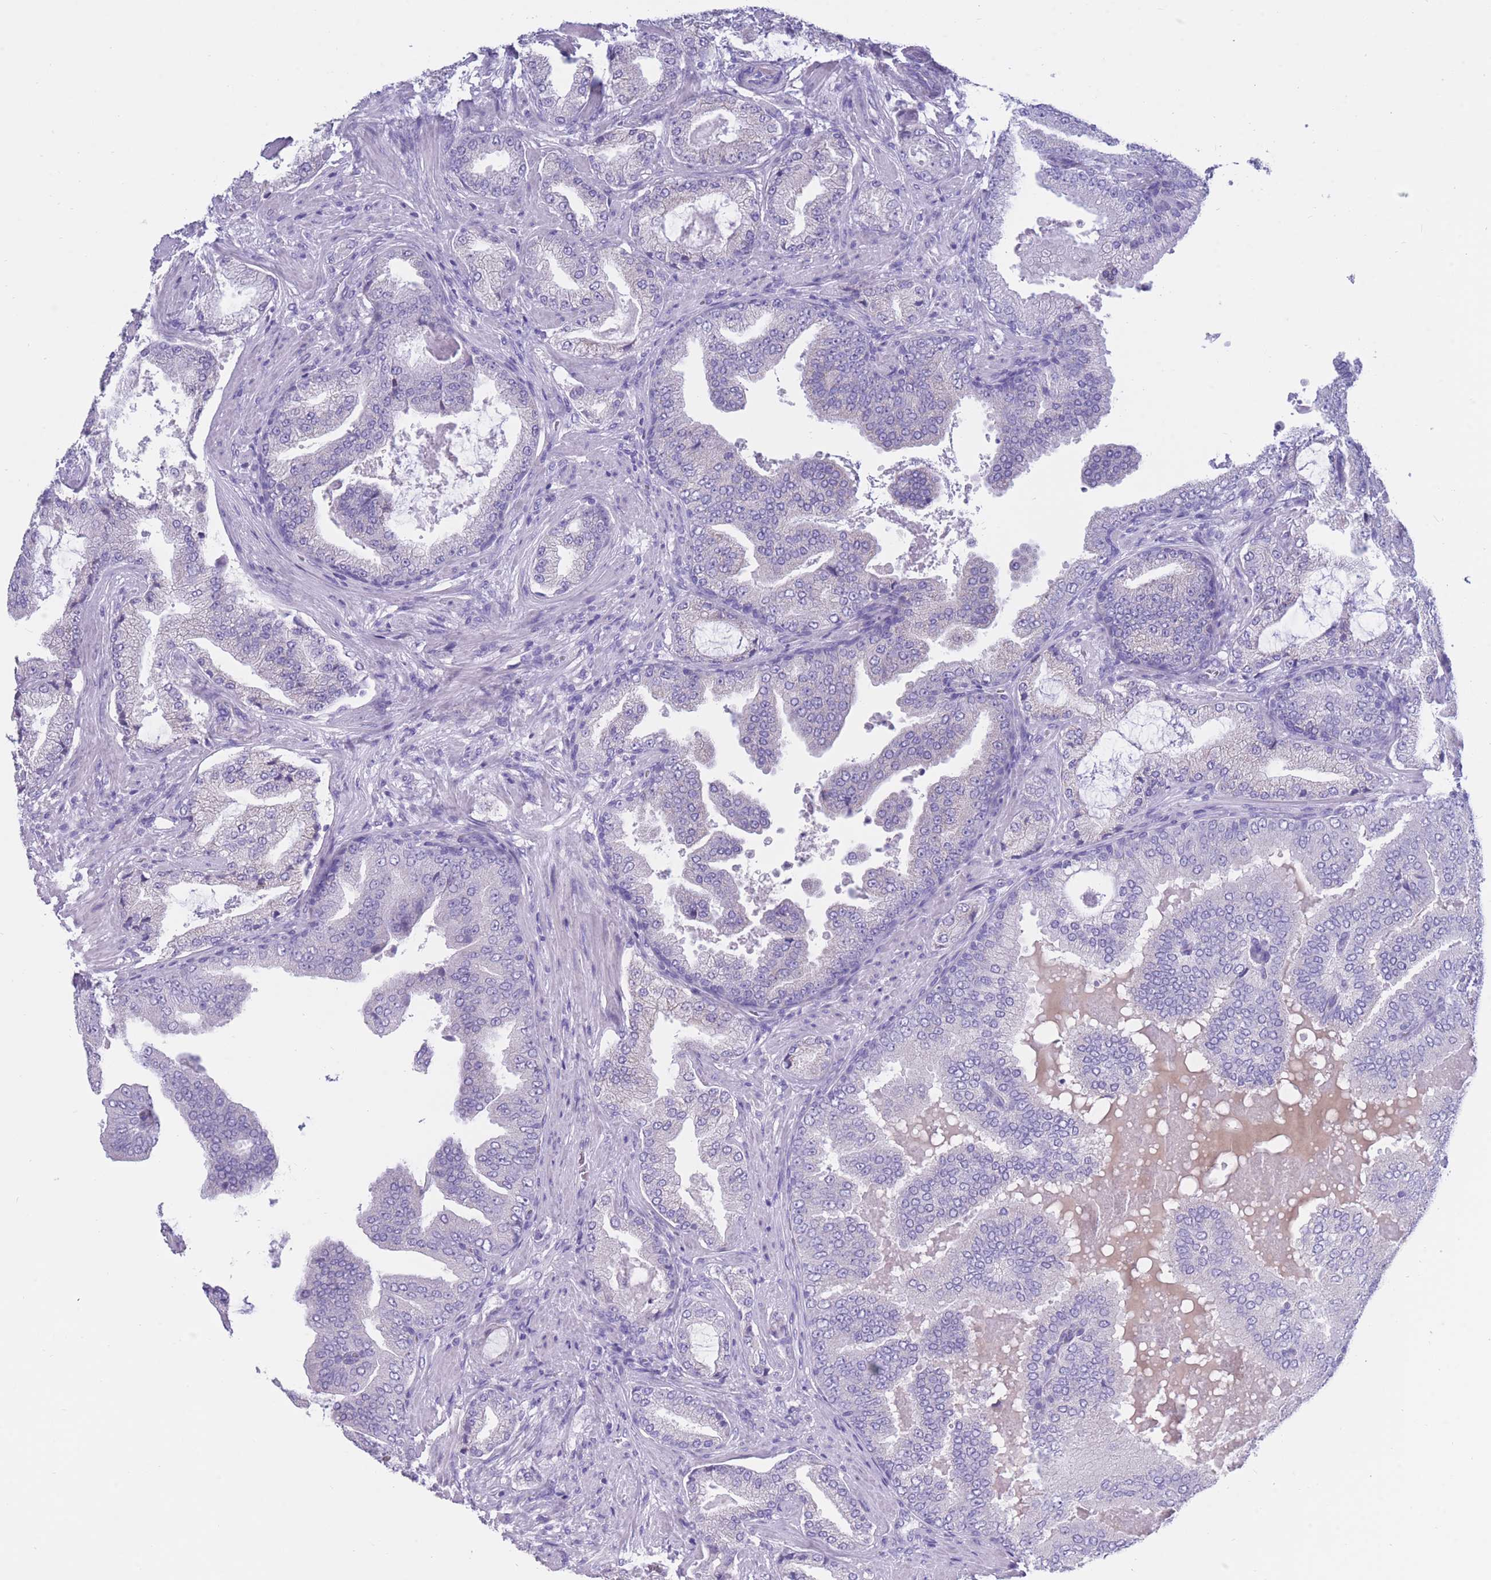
{"staining": {"intensity": "negative", "quantity": "none", "location": "none"}, "tissue": "prostate cancer", "cell_type": "Tumor cells", "image_type": "cancer", "snomed": [{"axis": "morphology", "description": "Adenocarcinoma, High grade"}, {"axis": "topography", "description": "Prostate"}], "caption": "The immunohistochemistry histopathology image has no significant expression in tumor cells of prostate high-grade adenocarcinoma tissue. (IHC, brightfield microscopy, high magnification).", "gene": "INTS2", "patient": {"sex": "male", "age": 68}}